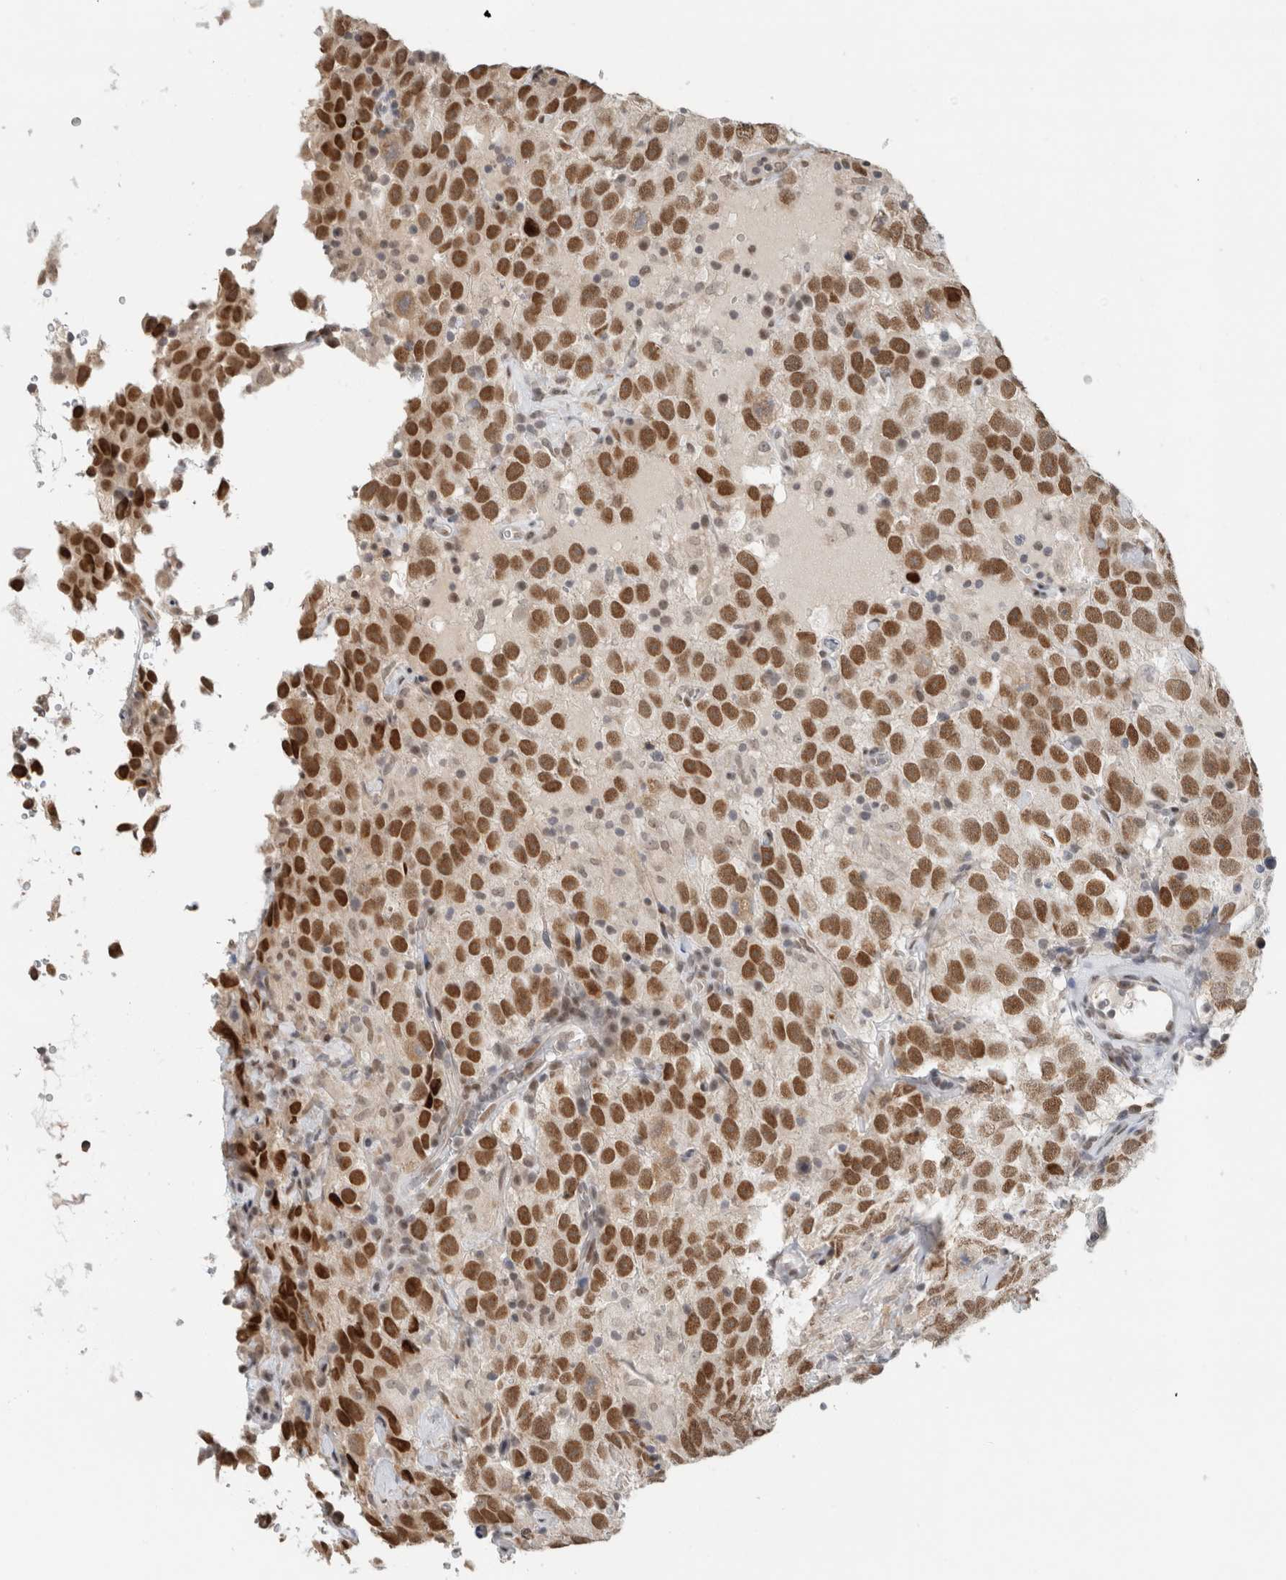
{"staining": {"intensity": "strong", "quantity": ">75%", "location": "nuclear"}, "tissue": "testis cancer", "cell_type": "Tumor cells", "image_type": "cancer", "snomed": [{"axis": "morphology", "description": "Seminoma, NOS"}, {"axis": "topography", "description": "Testis"}], "caption": "Approximately >75% of tumor cells in testis seminoma display strong nuclear protein positivity as visualized by brown immunohistochemical staining.", "gene": "HNRNPR", "patient": {"sex": "male", "age": 41}}